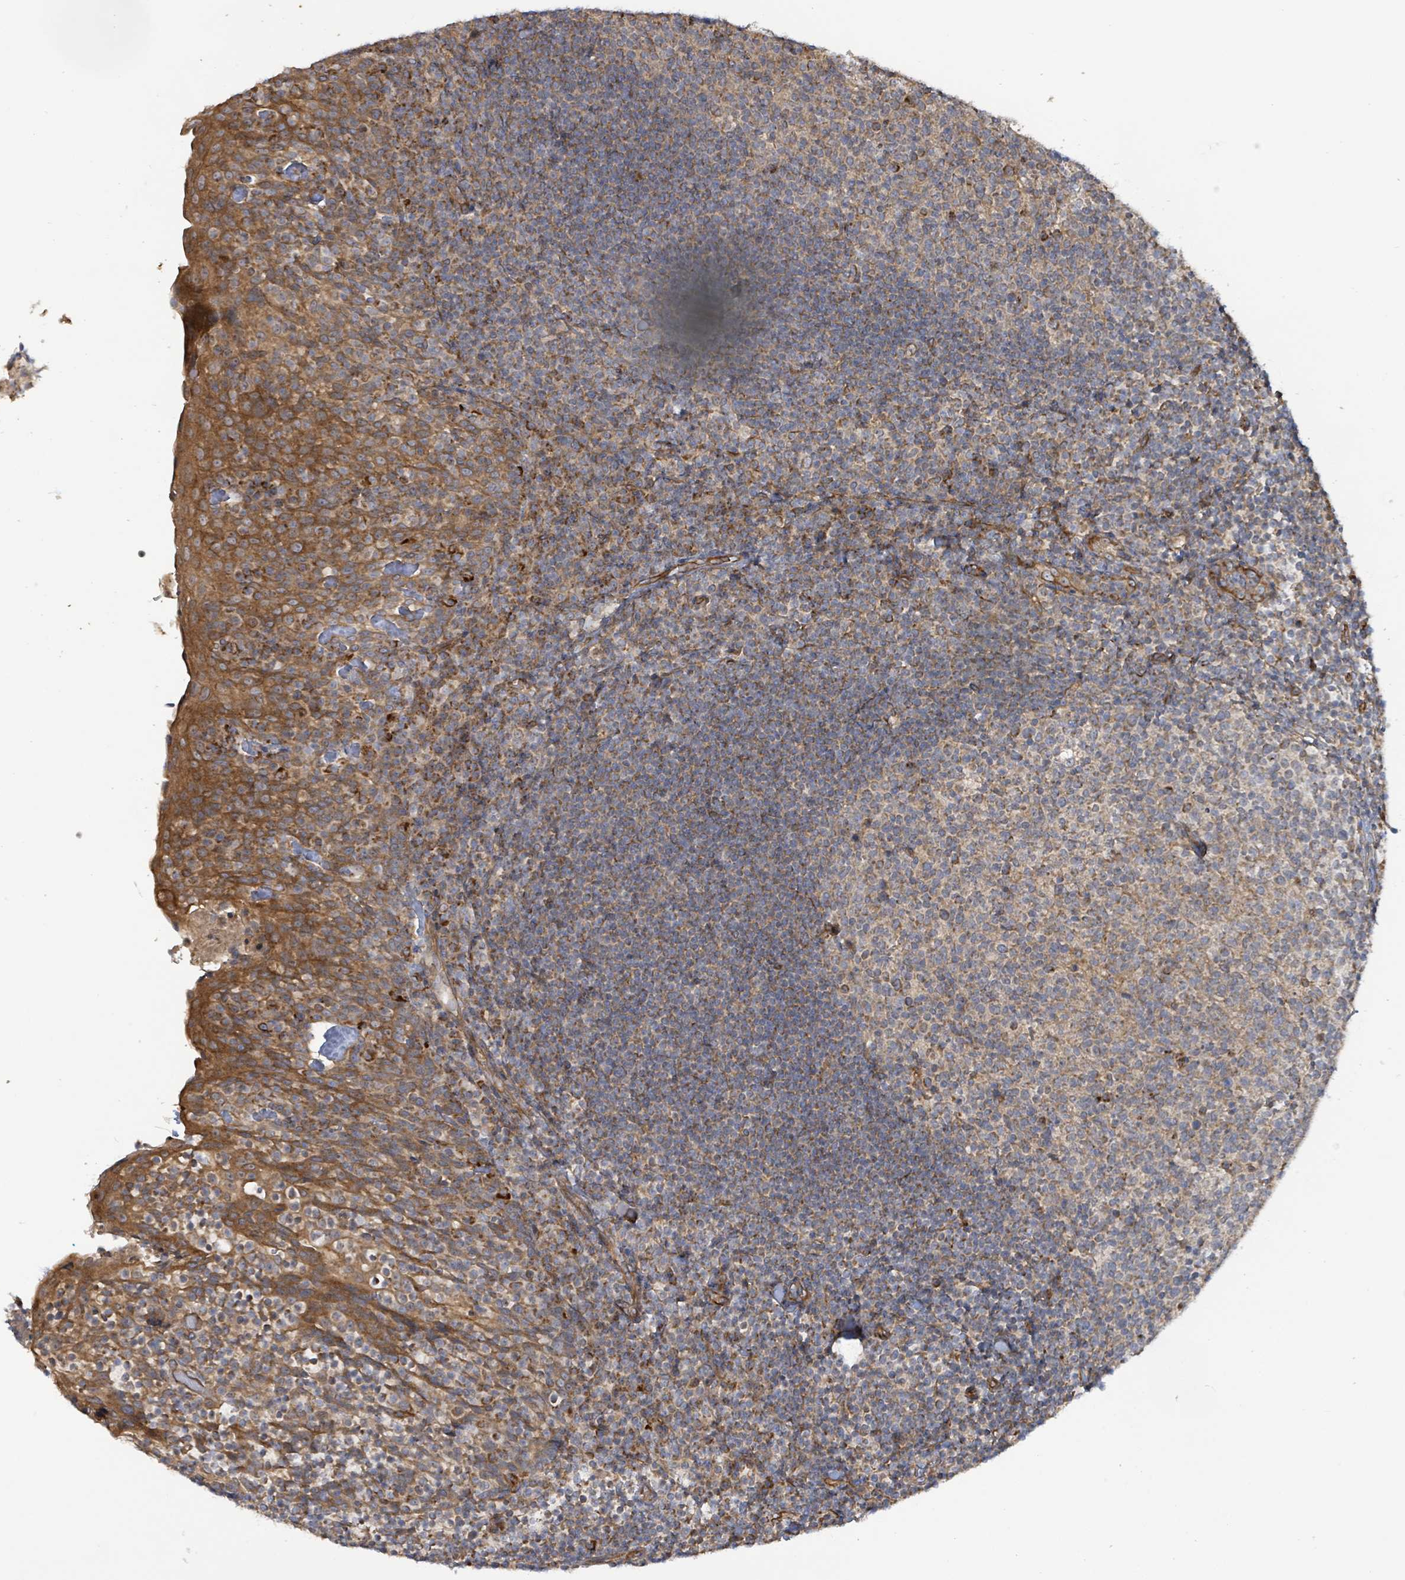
{"staining": {"intensity": "weak", "quantity": "25%-75%", "location": "cytoplasmic/membranous"}, "tissue": "tonsil", "cell_type": "Germinal center cells", "image_type": "normal", "snomed": [{"axis": "morphology", "description": "Normal tissue, NOS"}, {"axis": "topography", "description": "Tonsil"}], "caption": "Human tonsil stained for a protein (brown) displays weak cytoplasmic/membranous positive positivity in about 25%-75% of germinal center cells.", "gene": "KBTBD11", "patient": {"sex": "female", "age": 10}}